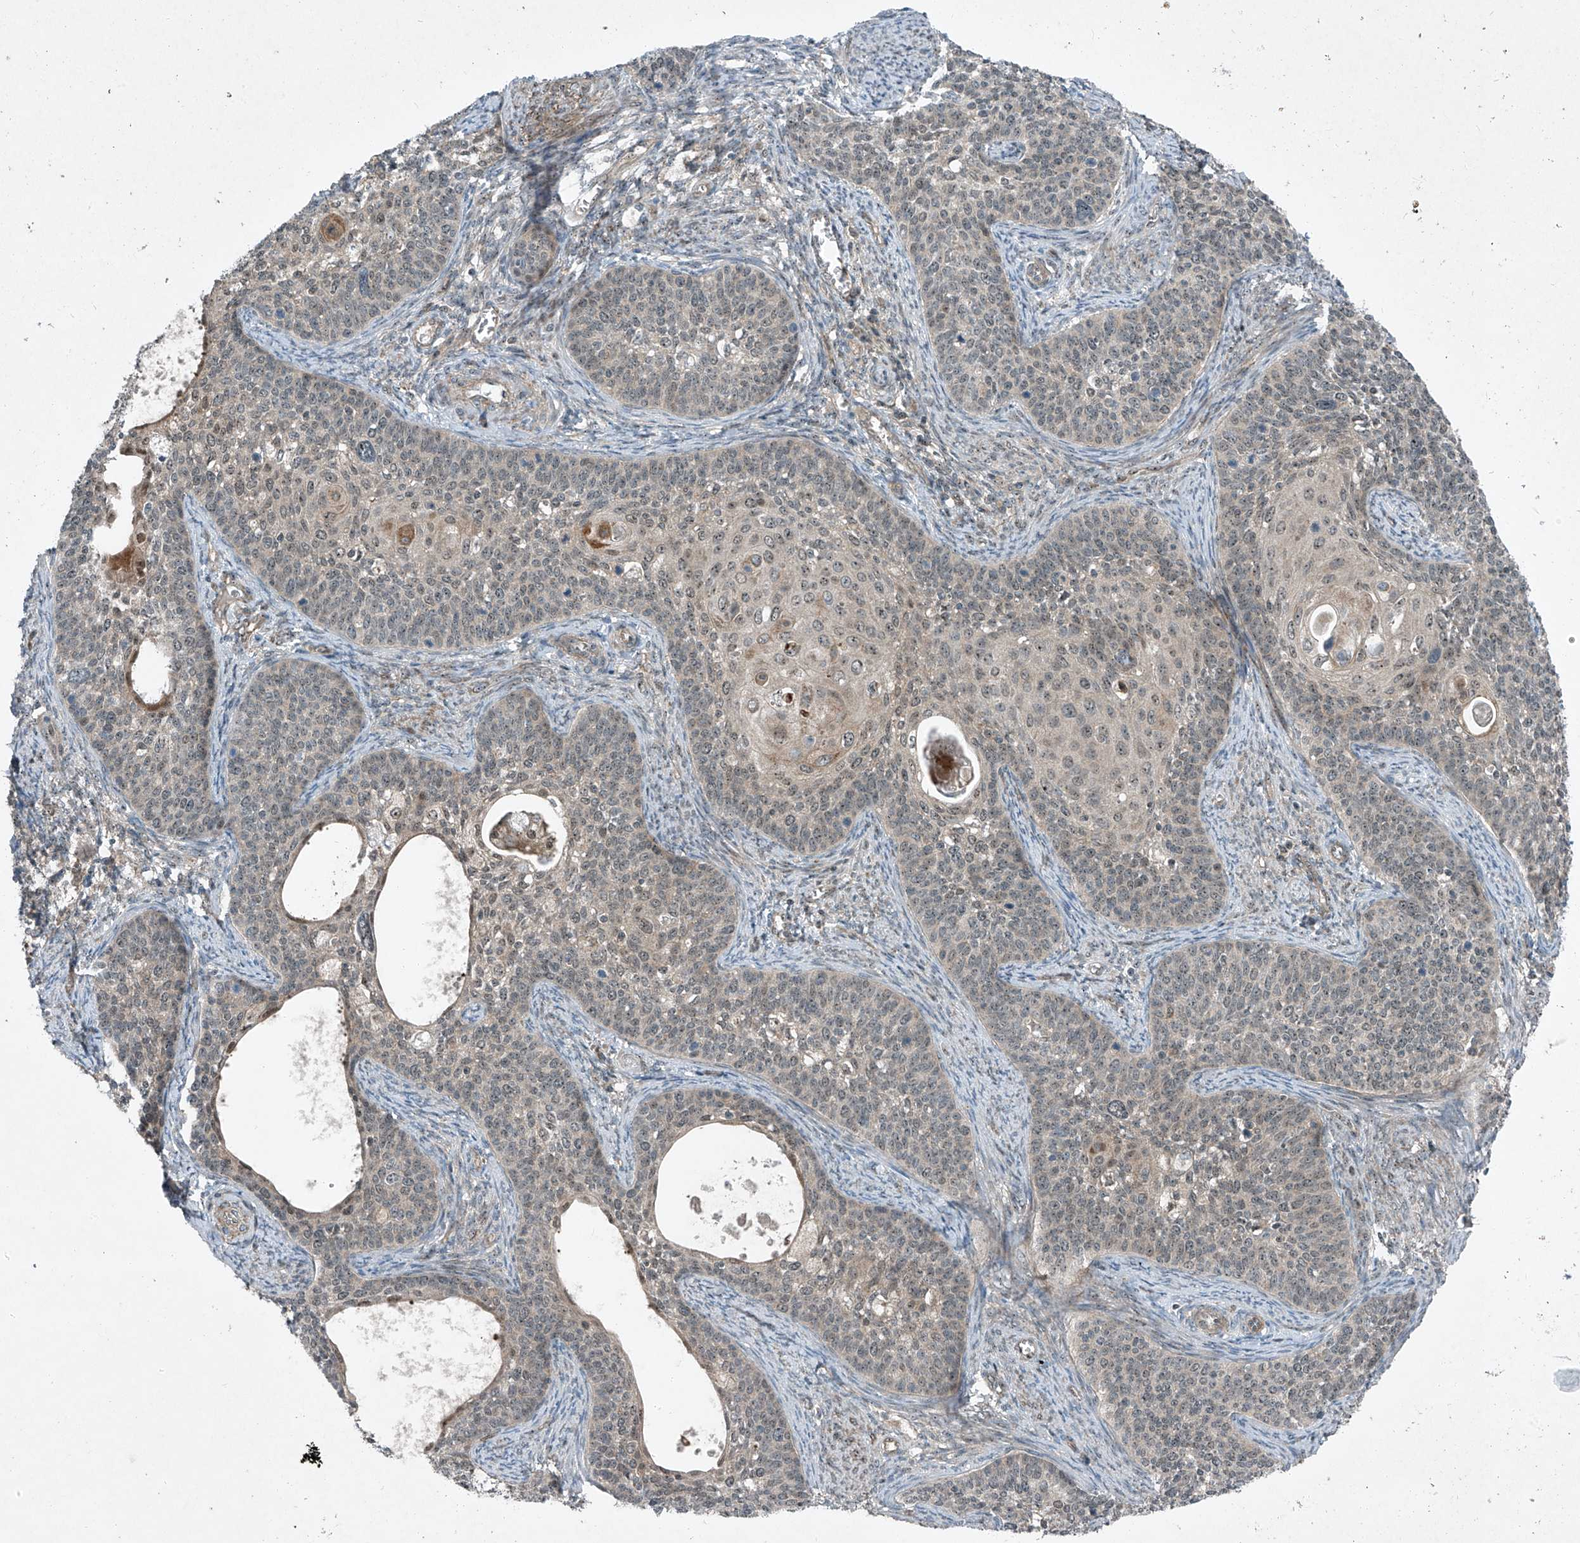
{"staining": {"intensity": "weak", "quantity": "<25%", "location": "nuclear"}, "tissue": "cervical cancer", "cell_type": "Tumor cells", "image_type": "cancer", "snomed": [{"axis": "morphology", "description": "Squamous cell carcinoma, NOS"}, {"axis": "topography", "description": "Cervix"}], "caption": "DAB immunohistochemical staining of human cervical cancer (squamous cell carcinoma) demonstrates no significant staining in tumor cells.", "gene": "PPCS", "patient": {"sex": "female", "age": 33}}